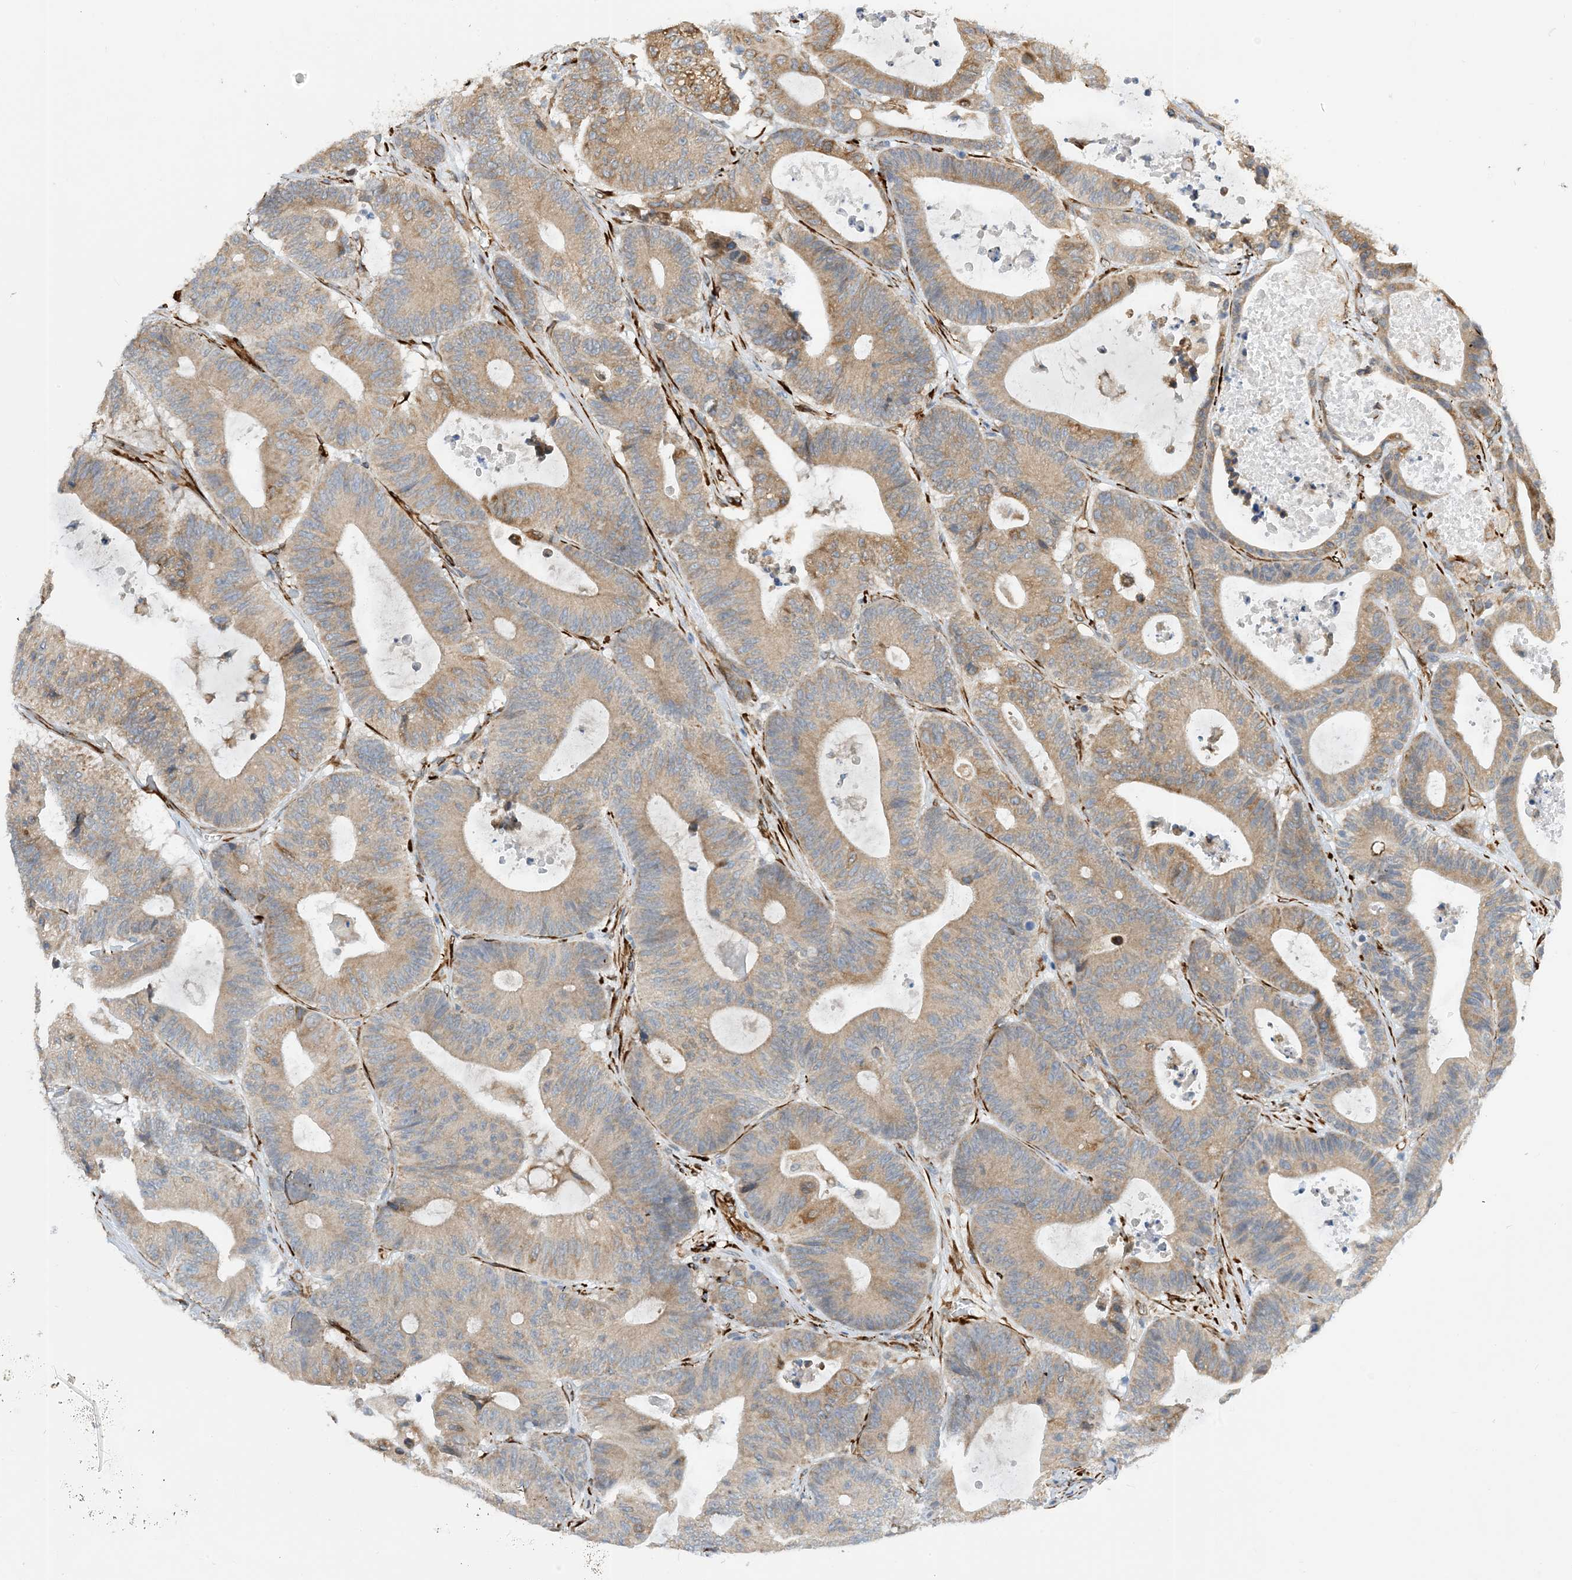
{"staining": {"intensity": "weak", "quantity": ">75%", "location": "cytoplasmic/membranous"}, "tissue": "colorectal cancer", "cell_type": "Tumor cells", "image_type": "cancer", "snomed": [{"axis": "morphology", "description": "Adenocarcinoma, NOS"}, {"axis": "topography", "description": "Colon"}], "caption": "IHC of colorectal adenocarcinoma shows low levels of weak cytoplasmic/membranous staining in about >75% of tumor cells.", "gene": "ZBTB45", "patient": {"sex": "female", "age": 84}}